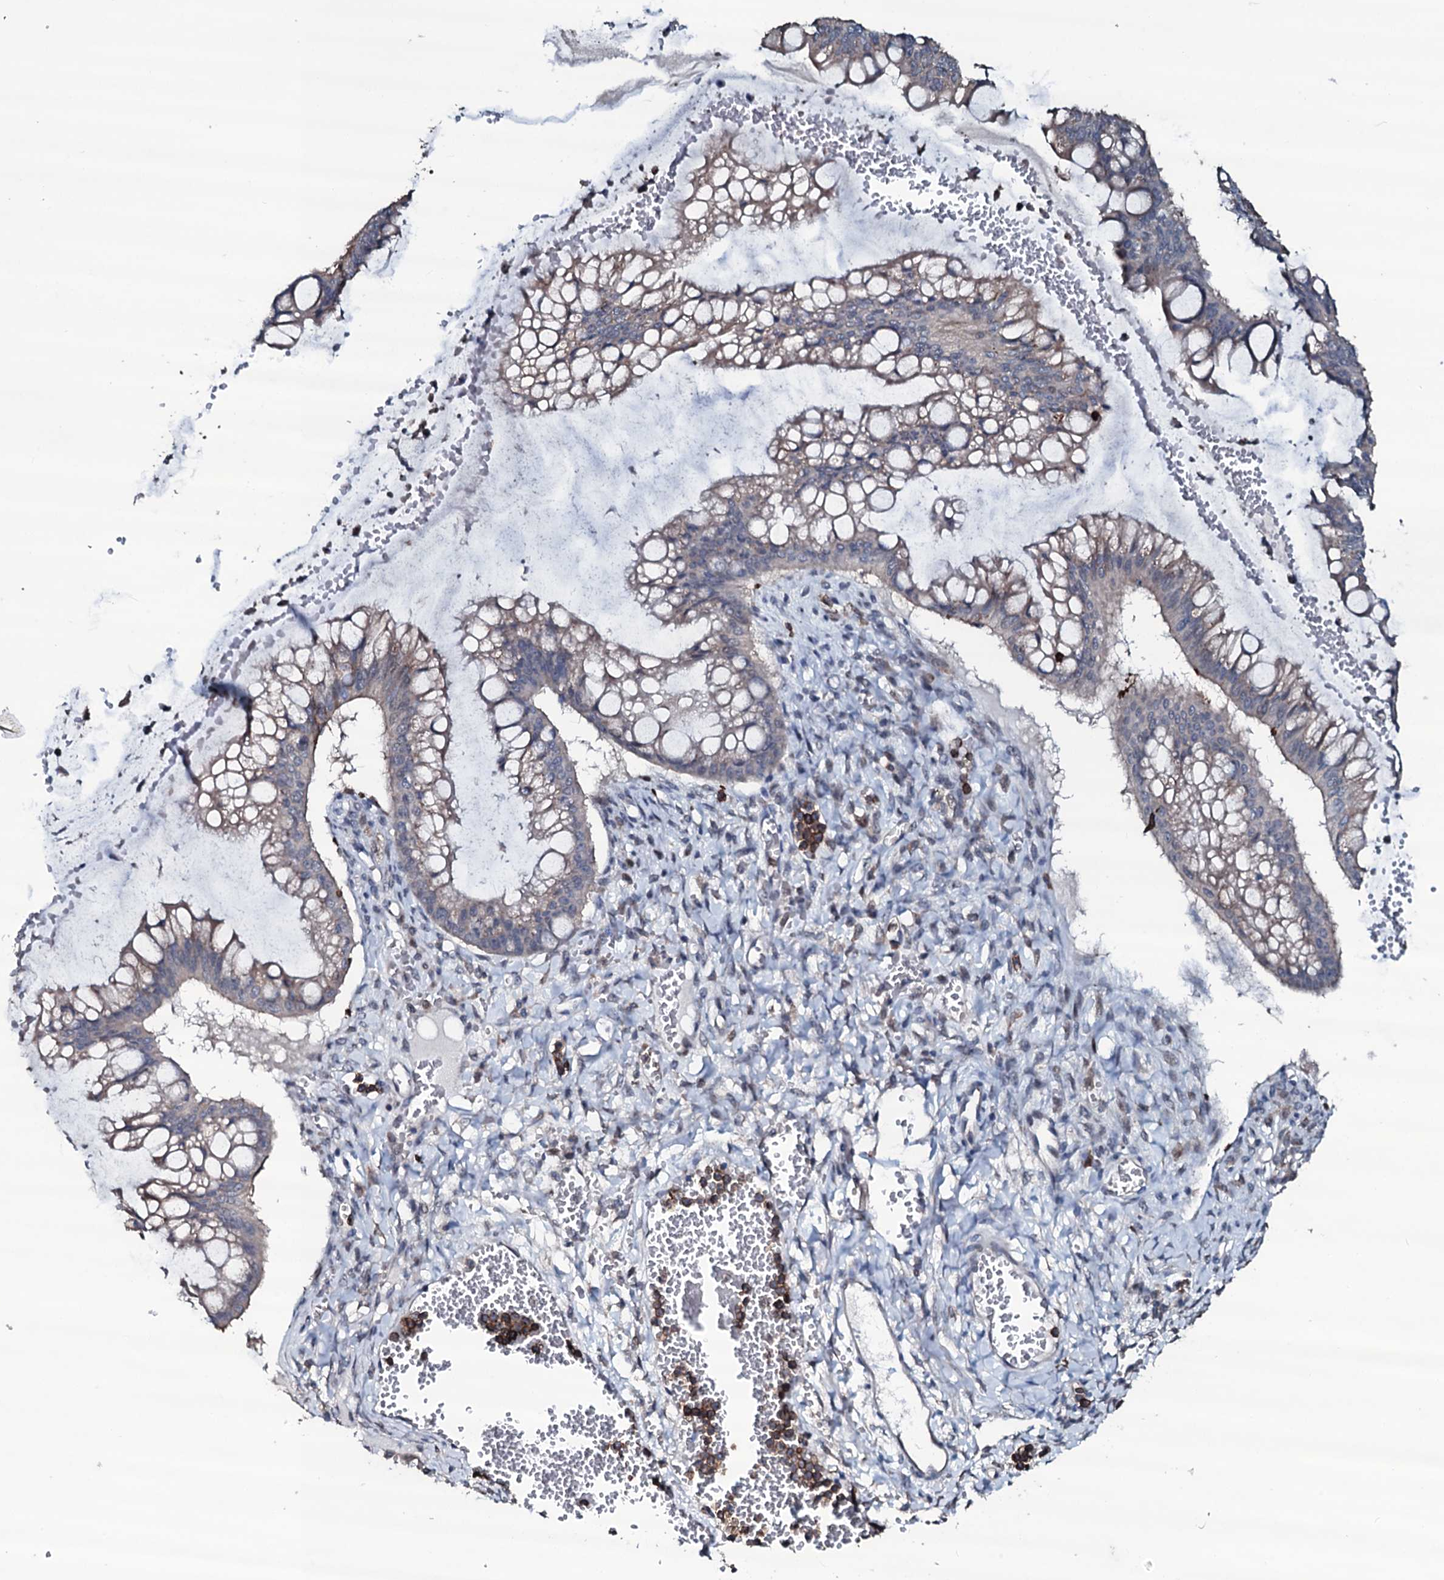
{"staining": {"intensity": "negative", "quantity": "none", "location": "none"}, "tissue": "ovarian cancer", "cell_type": "Tumor cells", "image_type": "cancer", "snomed": [{"axis": "morphology", "description": "Cystadenocarcinoma, mucinous, NOS"}, {"axis": "topography", "description": "Ovary"}], "caption": "Tumor cells are negative for protein expression in human ovarian cancer (mucinous cystadenocarcinoma).", "gene": "OGFOD2", "patient": {"sex": "female", "age": 73}}